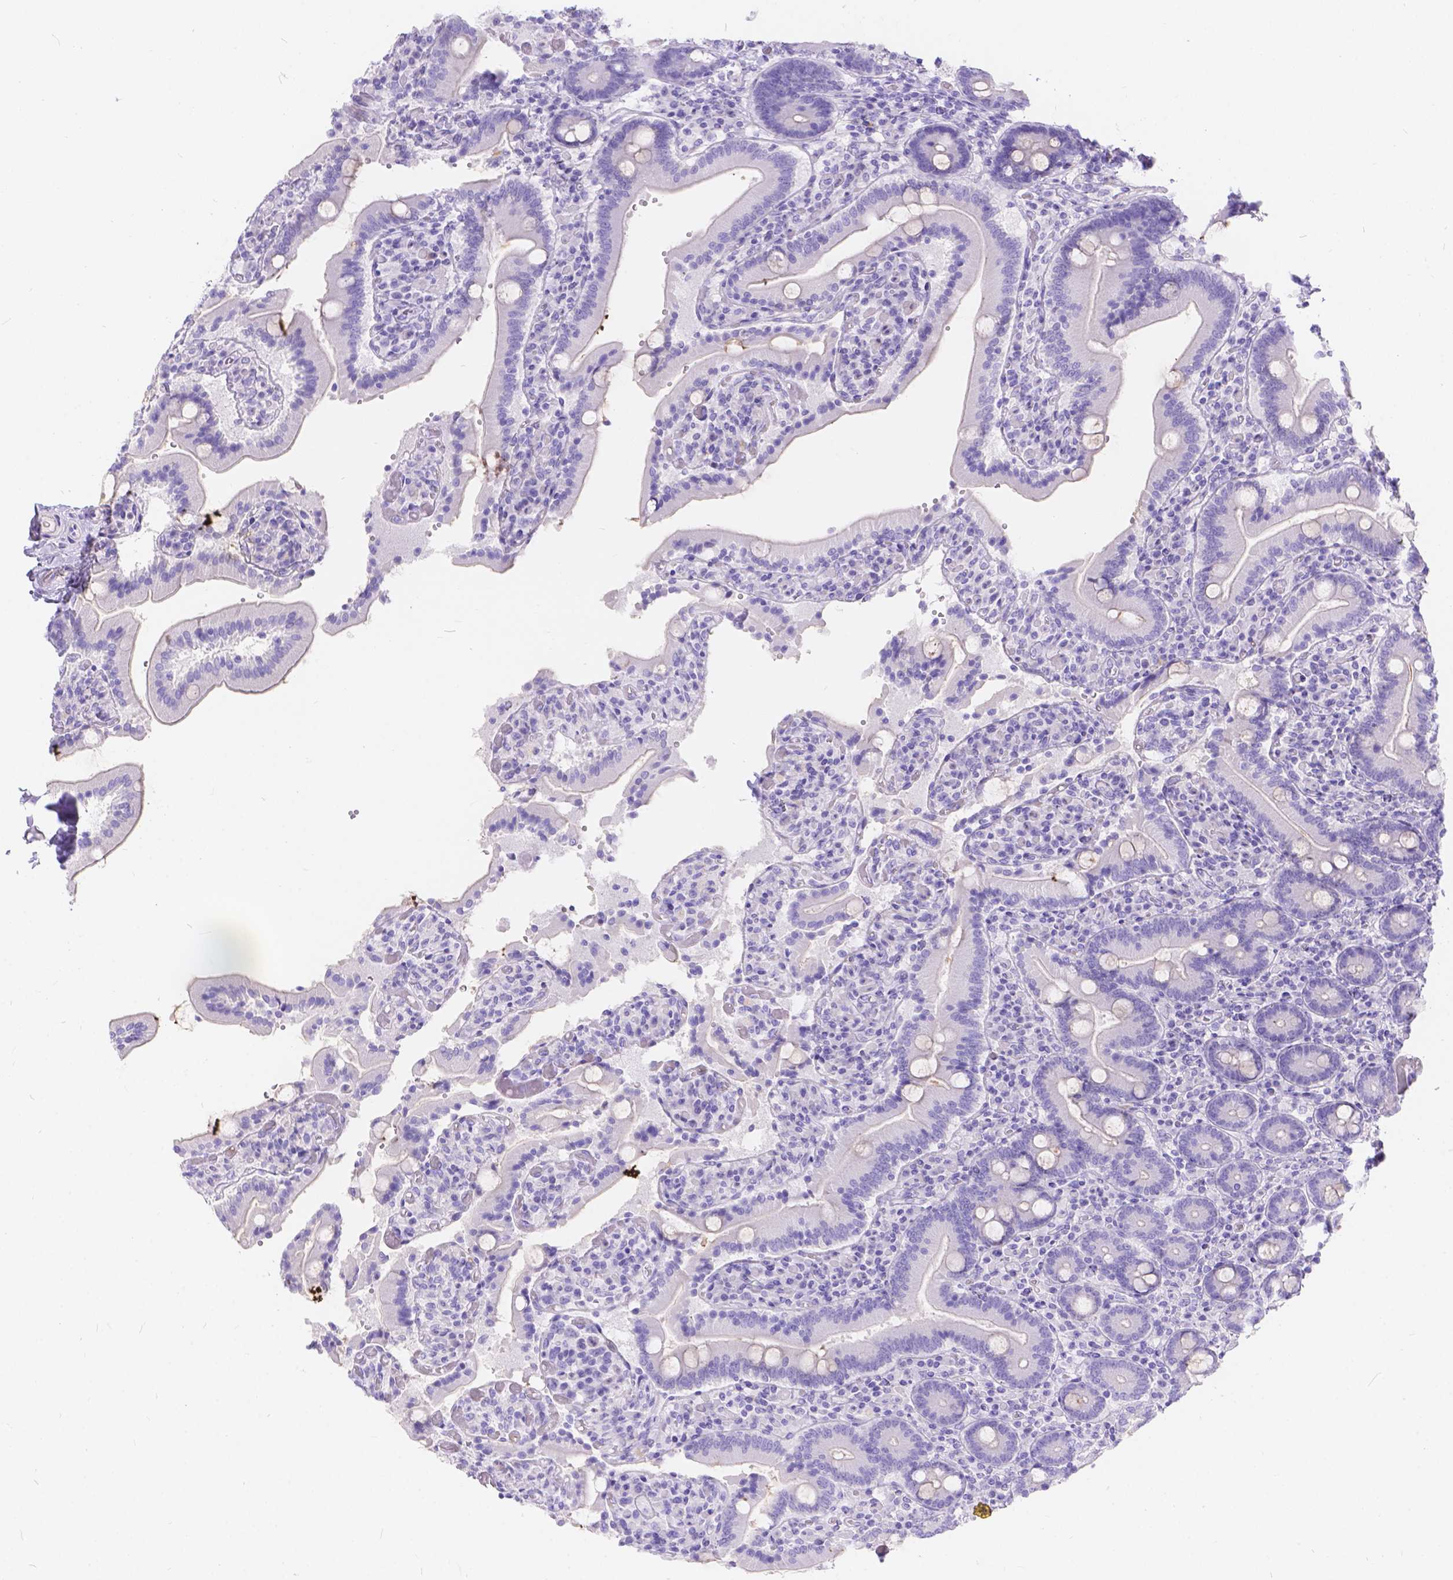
{"staining": {"intensity": "negative", "quantity": "none", "location": "none"}, "tissue": "duodenum", "cell_type": "Glandular cells", "image_type": "normal", "snomed": [{"axis": "morphology", "description": "Normal tissue, NOS"}, {"axis": "topography", "description": "Duodenum"}], "caption": "There is no significant expression in glandular cells of duodenum. The staining was performed using DAB (3,3'-diaminobenzidine) to visualize the protein expression in brown, while the nuclei were stained in blue with hematoxylin (Magnification: 20x).", "gene": "KLHL10", "patient": {"sex": "female", "age": 62}}